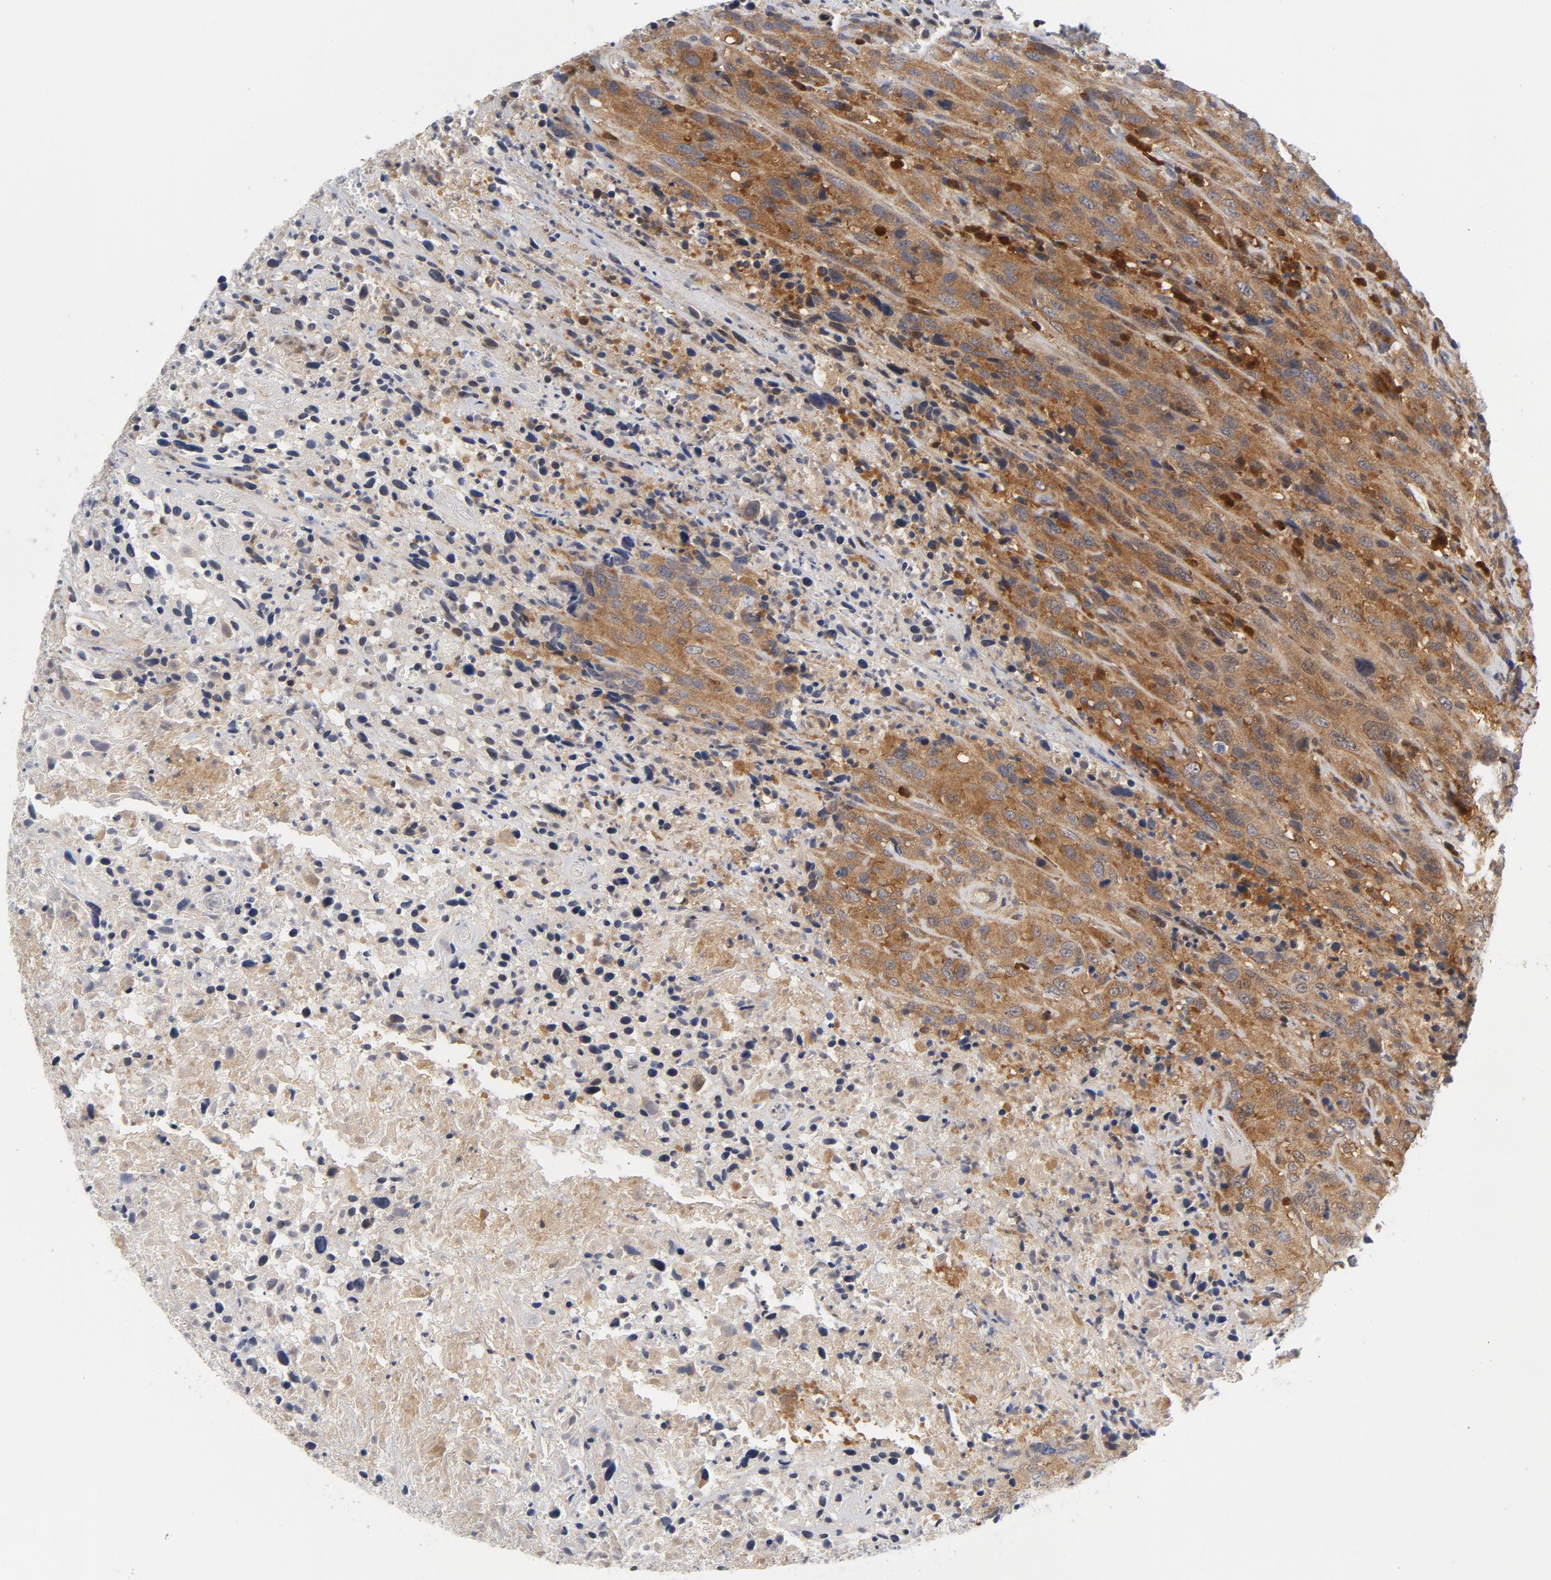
{"staining": {"intensity": "moderate", "quantity": ">75%", "location": "cytoplasmic/membranous"}, "tissue": "urothelial cancer", "cell_type": "Tumor cells", "image_type": "cancer", "snomed": [{"axis": "morphology", "description": "Urothelial carcinoma, High grade"}, {"axis": "topography", "description": "Urinary bladder"}], "caption": "Urothelial carcinoma (high-grade) stained with immunohistochemistry (IHC) demonstrates moderate cytoplasmic/membranous expression in about >75% of tumor cells.", "gene": "TRADD", "patient": {"sex": "male", "age": 61}}